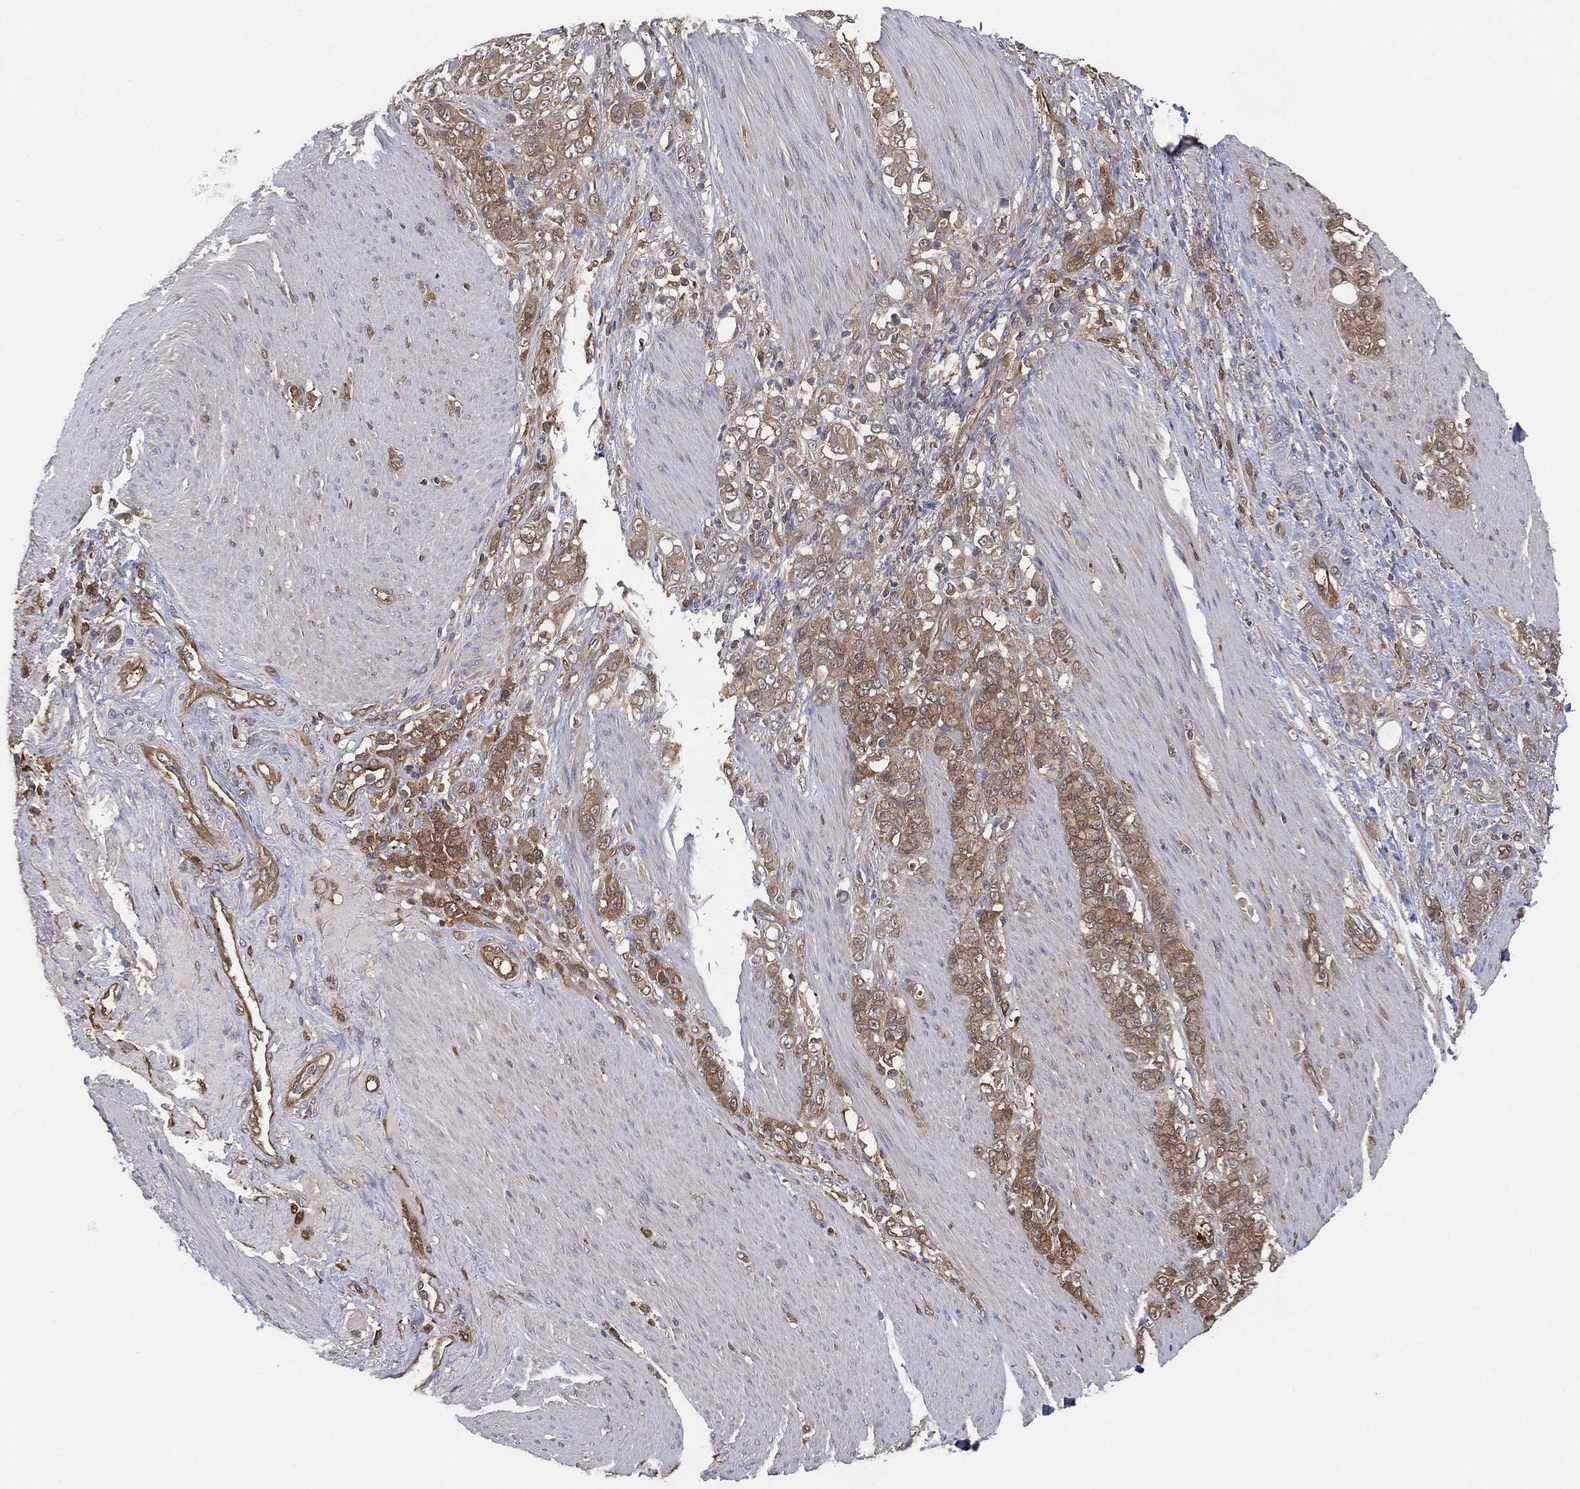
{"staining": {"intensity": "moderate", "quantity": ">75%", "location": "cytoplasmic/membranous"}, "tissue": "stomach cancer", "cell_type": "Tumor cells", "image_type": "cancer", "snomed": [{"axis": "morphology", "description": "Adenocarcinoma, NOS"}, {"axis": "topography", "description": "Stomach"}], "caption": "This histopathology image reveals IHC staining of adenocarcinoma (stomach), with medium moderate cytoplasmic/membranous expression in approximately >75% of tumor cells.", "gene": "PSMG4", "patient": {"sex": "female", "age": 79}}